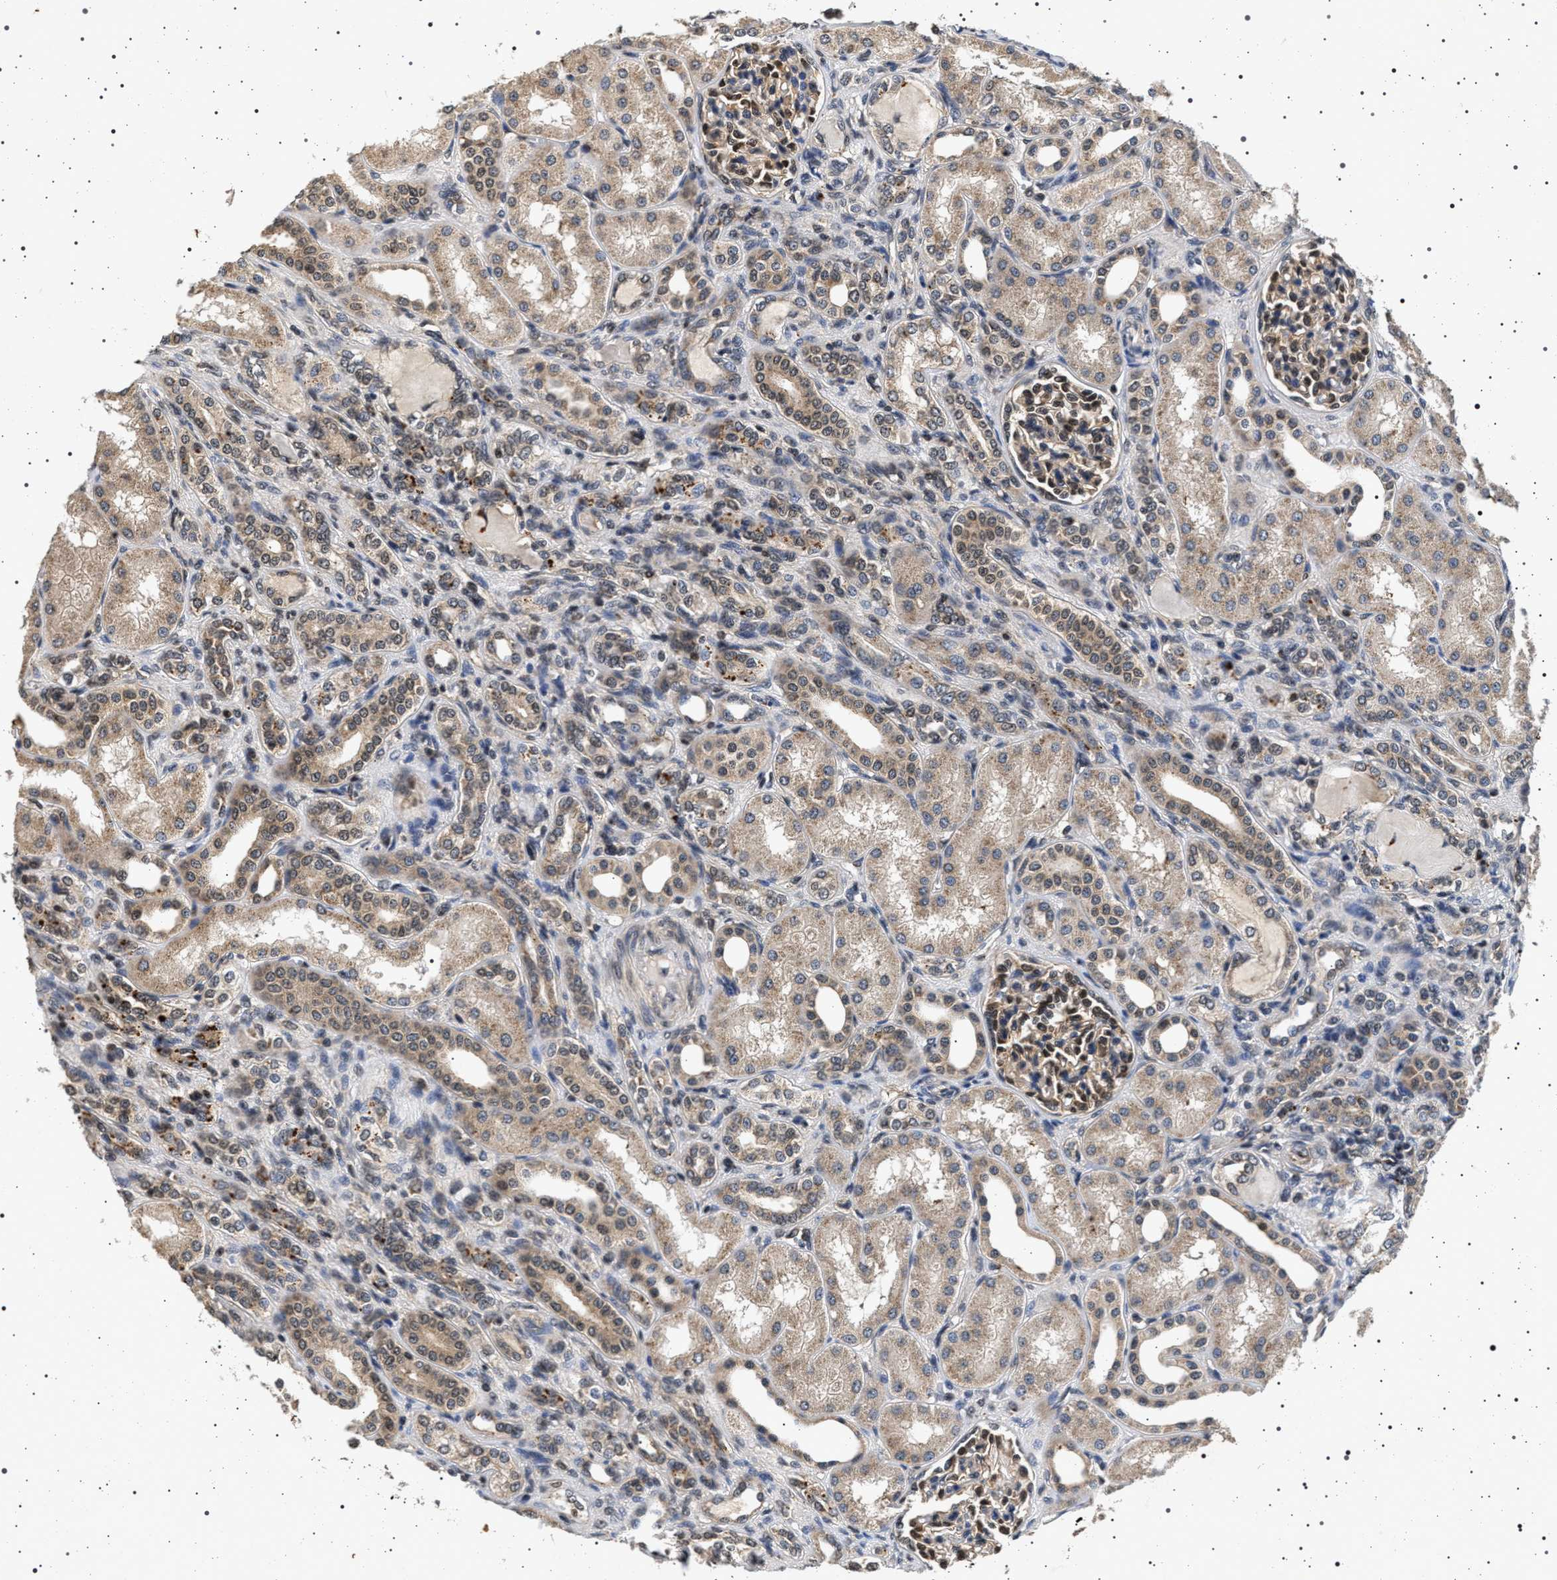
{"staining": {"intensity": "moderate", "quantity": "<25%", "location": "nuclear"}, "tissue": "kidney", "cell_type": "Cells in glomeruli", "image_type": "normal", "snomed": [{"axis": "morphology", "description": "Normal tissue, NOS"}, {"axis": "topography", "description": "Kidney"}], "caption": "Protein analysis of unremarkable kidney exhibits moderate nuclear staining in approximately <25% of cells in glomeruli.", "gene": "CDKN1B", "patient": {"sex": "male", "age": 7}}